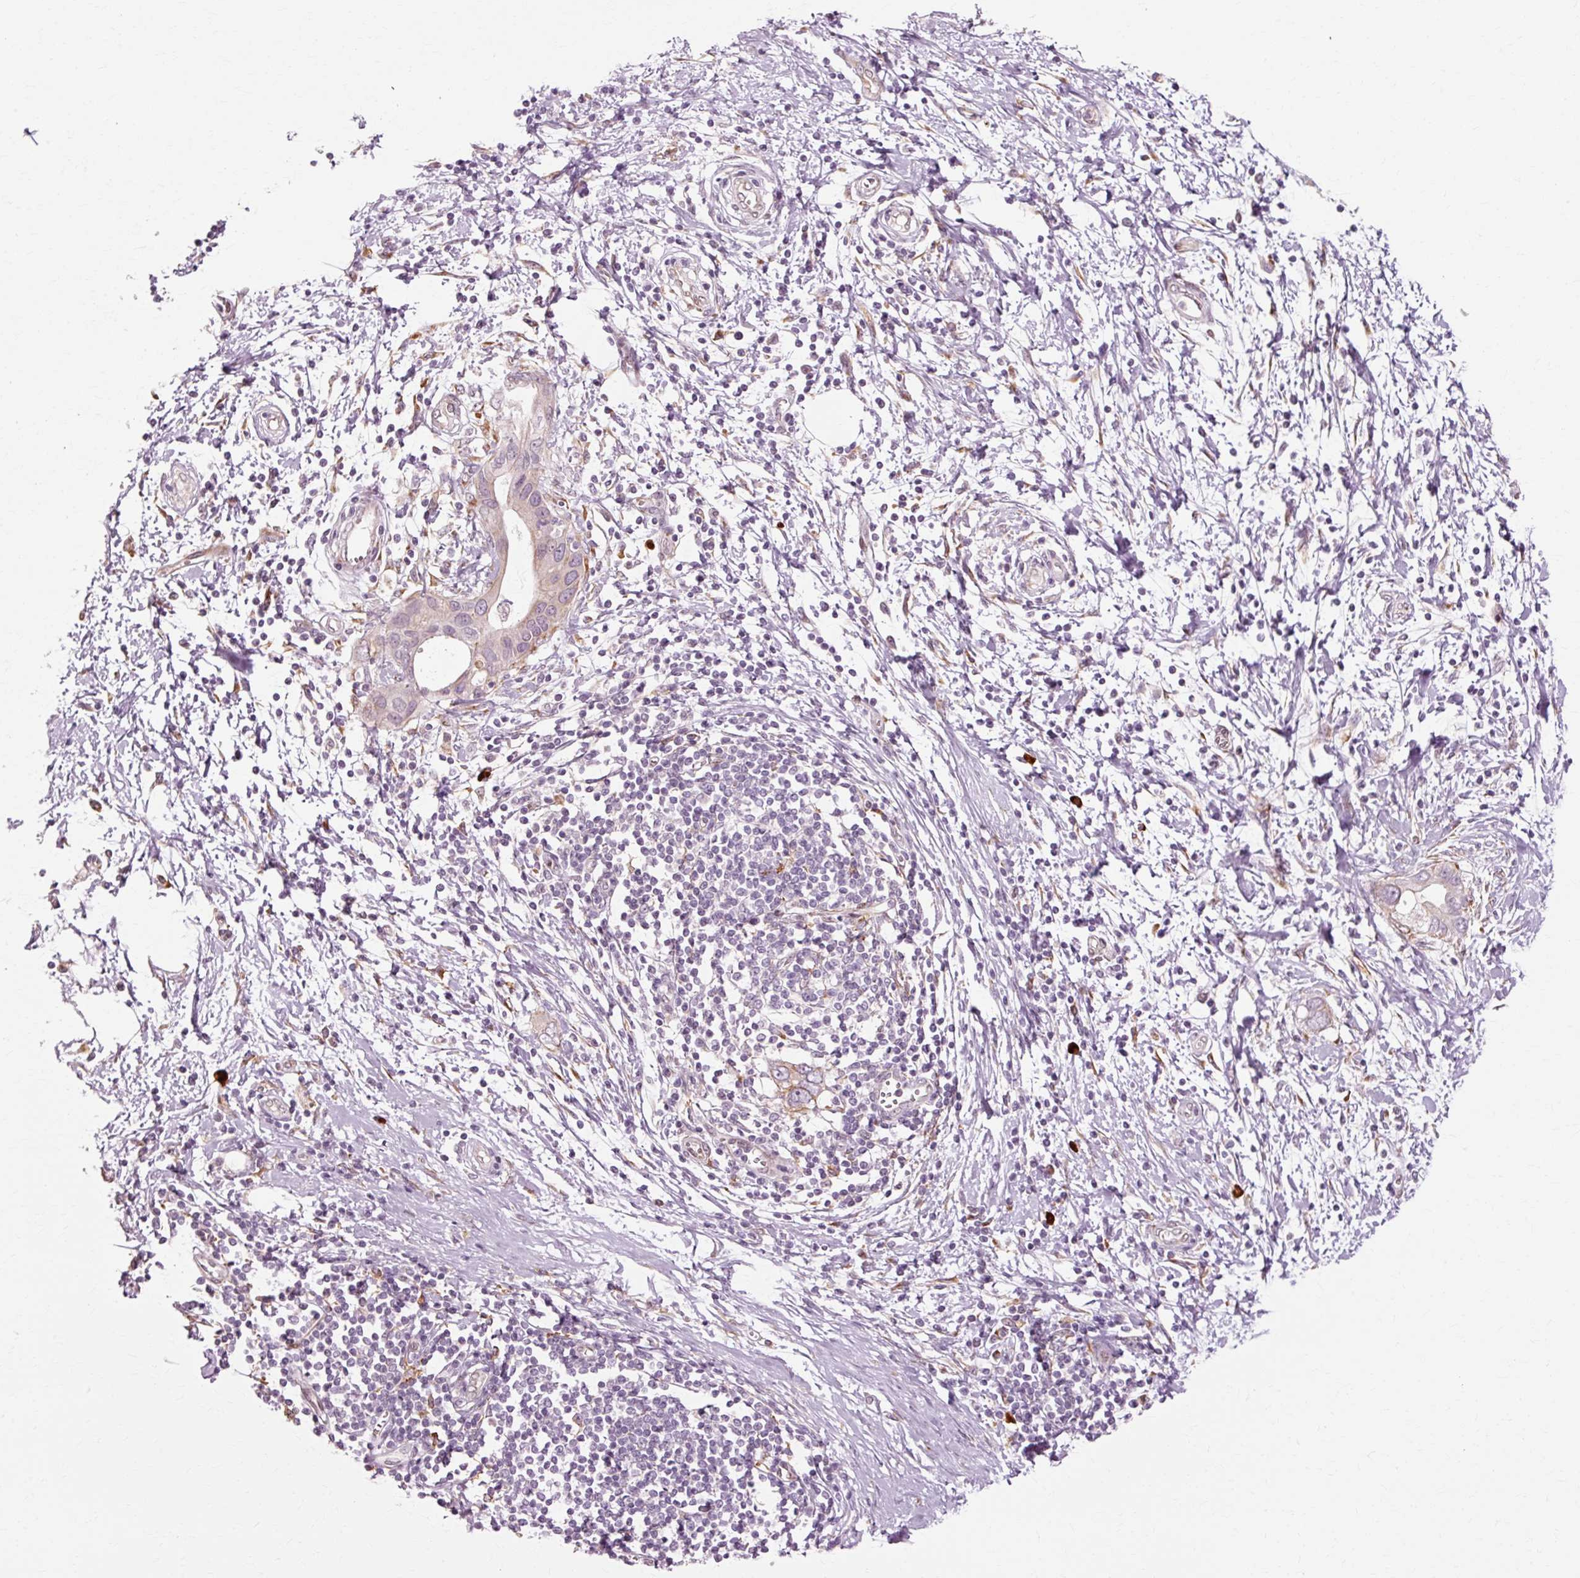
{"staining": {"intensity": "negative", "quantity": "none", "location": "none"}, "tissue": "pancreatic cancer", "cell_type": "Tumor cells", "image_type": "cancer", "snomed": [{"axis": "morphology", "description": "Normal tissue, NOS"}, {"axis": "morphology", "description": "Adenocarcinoma, NOS"}, {"axis": "topography", "description": "Pancreas"}, {"axis": "topography", "description": "Peripheral nerve tissue"}], "caption": "There is no significant staining in tumor cells of adenocarcinoma (pancreatic).", "gene": "RGPD5", "patient": {"sex": "male", "age": 59}}